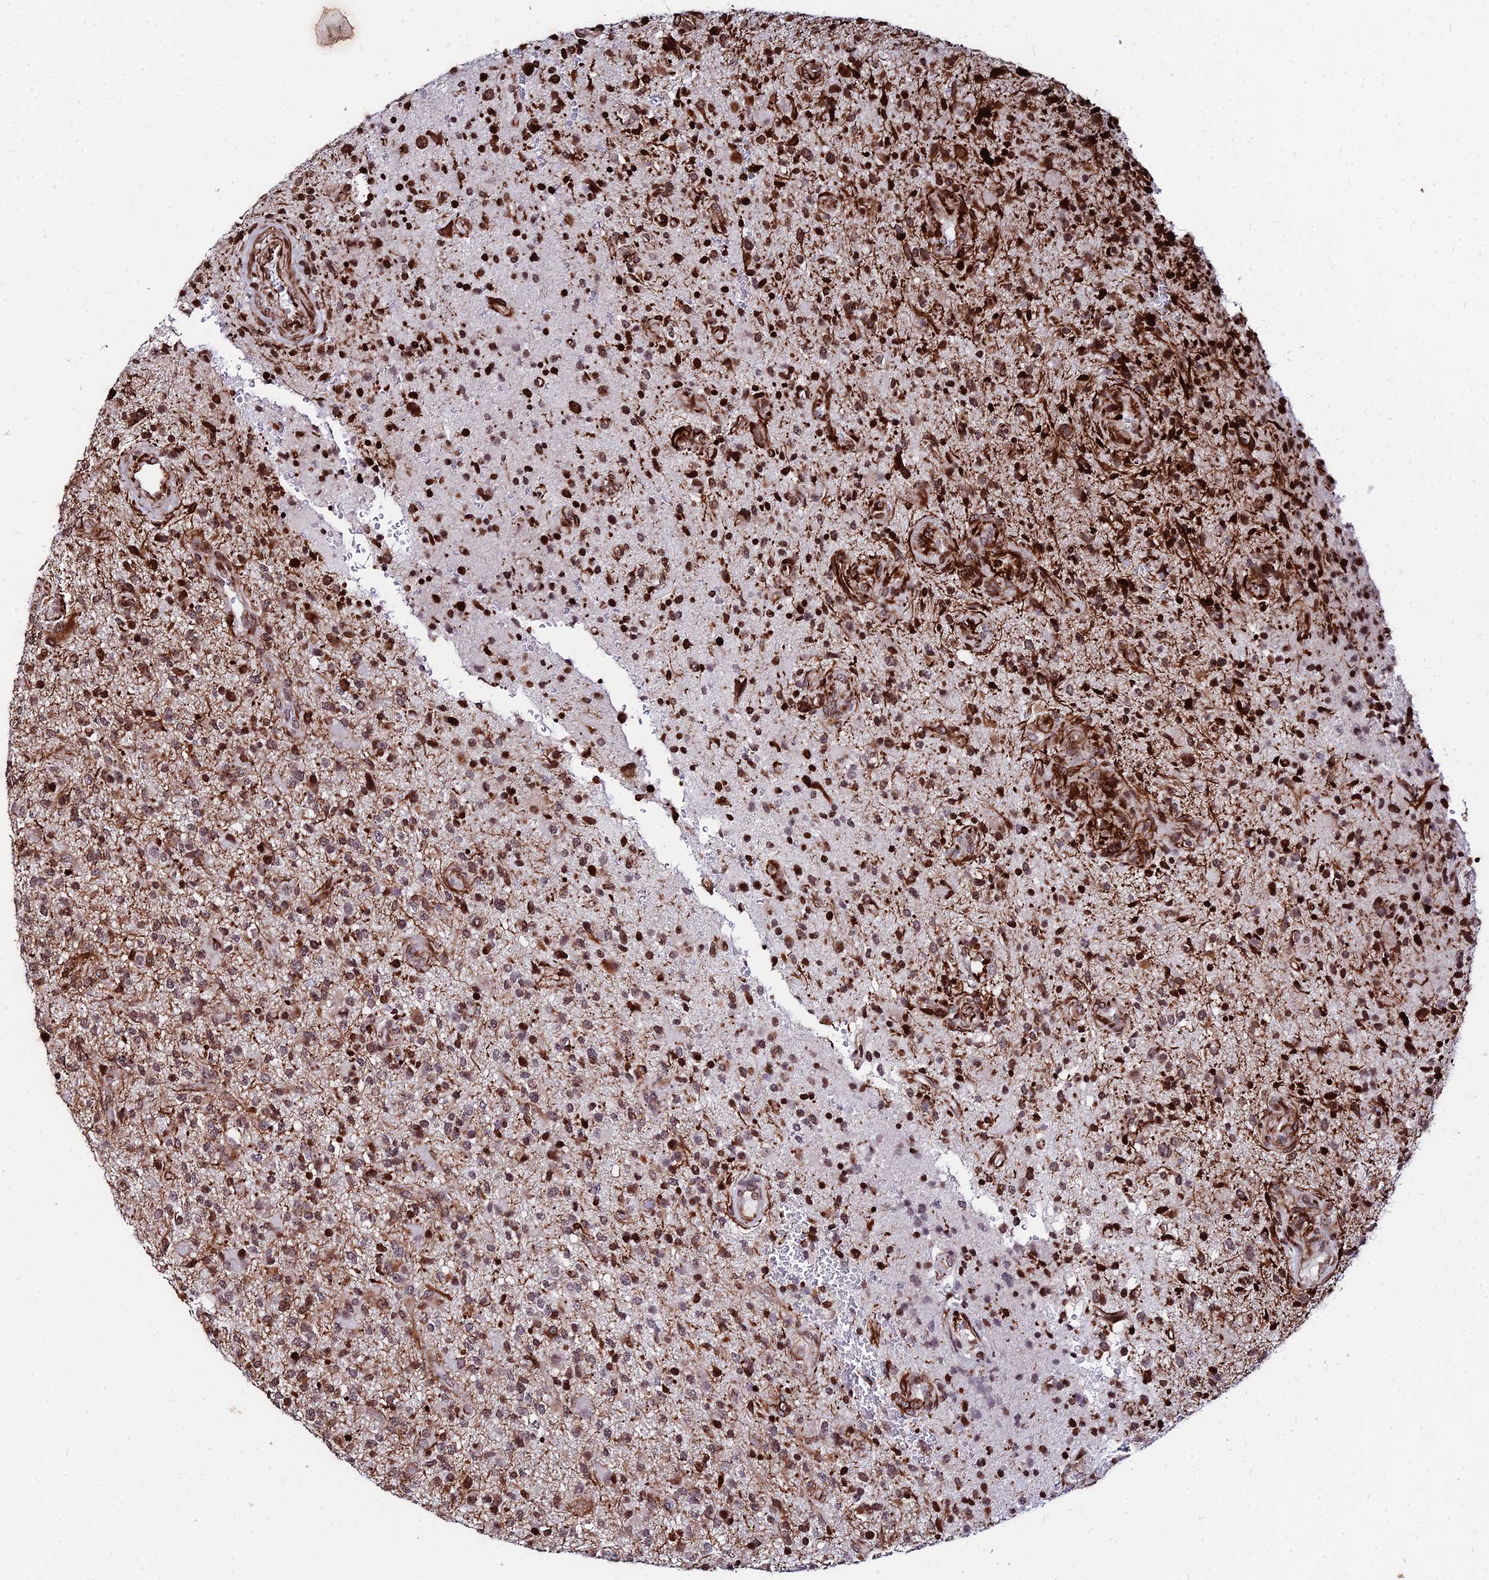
{"staining": {"intensity": "moderate", "quantity": "25%-75%", "location": "nuclear"}, "tissue": "glioma", "cell_type": "Tumor cells", "image_type": "cancer", "snomed": [{"axis": "morphology", "description": "Glioma, malignant, High grade"}, {"axis": "topography", "description": "Brain"}], "caption": "This image demonstrates immunohistochemistry staining of human glioma, with medium moderate nuclear positivity in about 25%-75% of tumor cells.", "gene": "NYAP2", "patient": {"sex": "male", "age": 47}}